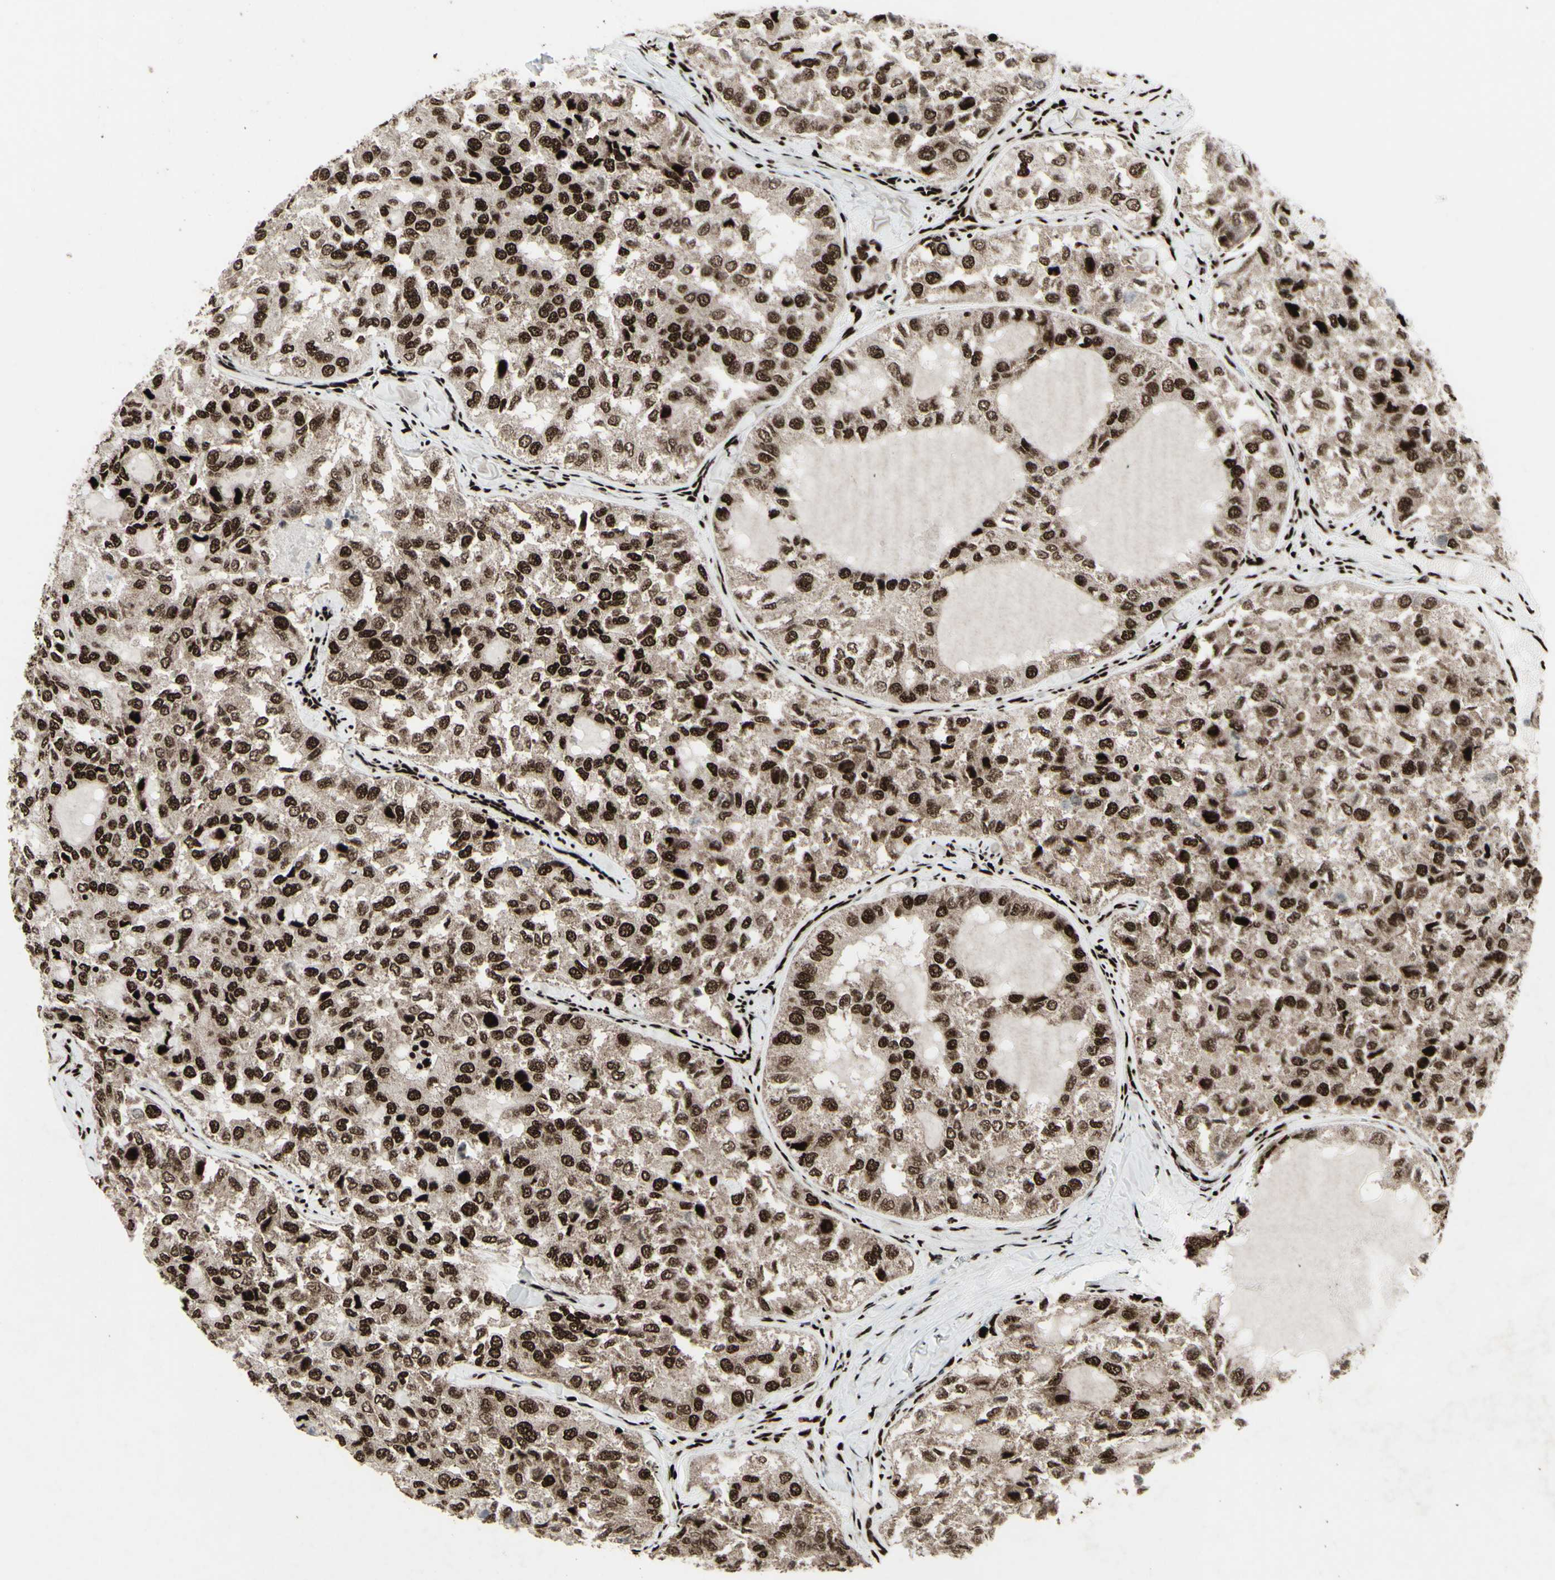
{"staining": {"intensity": "strong", "quantity": ">75%", "location": "nuclear"}, "tissue": "thyroid cancer", "cell_type": "Tumor cells", "image_type": "cancer", "snomed": [{"axis": "morphology", "description": "Follicular adenoma carcinoma, NOS"}, {"axis": "topography", "description": "Thyroid gland"}], "caption": "Immunohistochemical staining of human thyroid cancer (follicular adenoma carcinoma) shows high levels of strong nuclear protein staining in about >75% of tumor cells.", "gene": "U2AF2", "patient": {"sex": "male", "age": 75}}